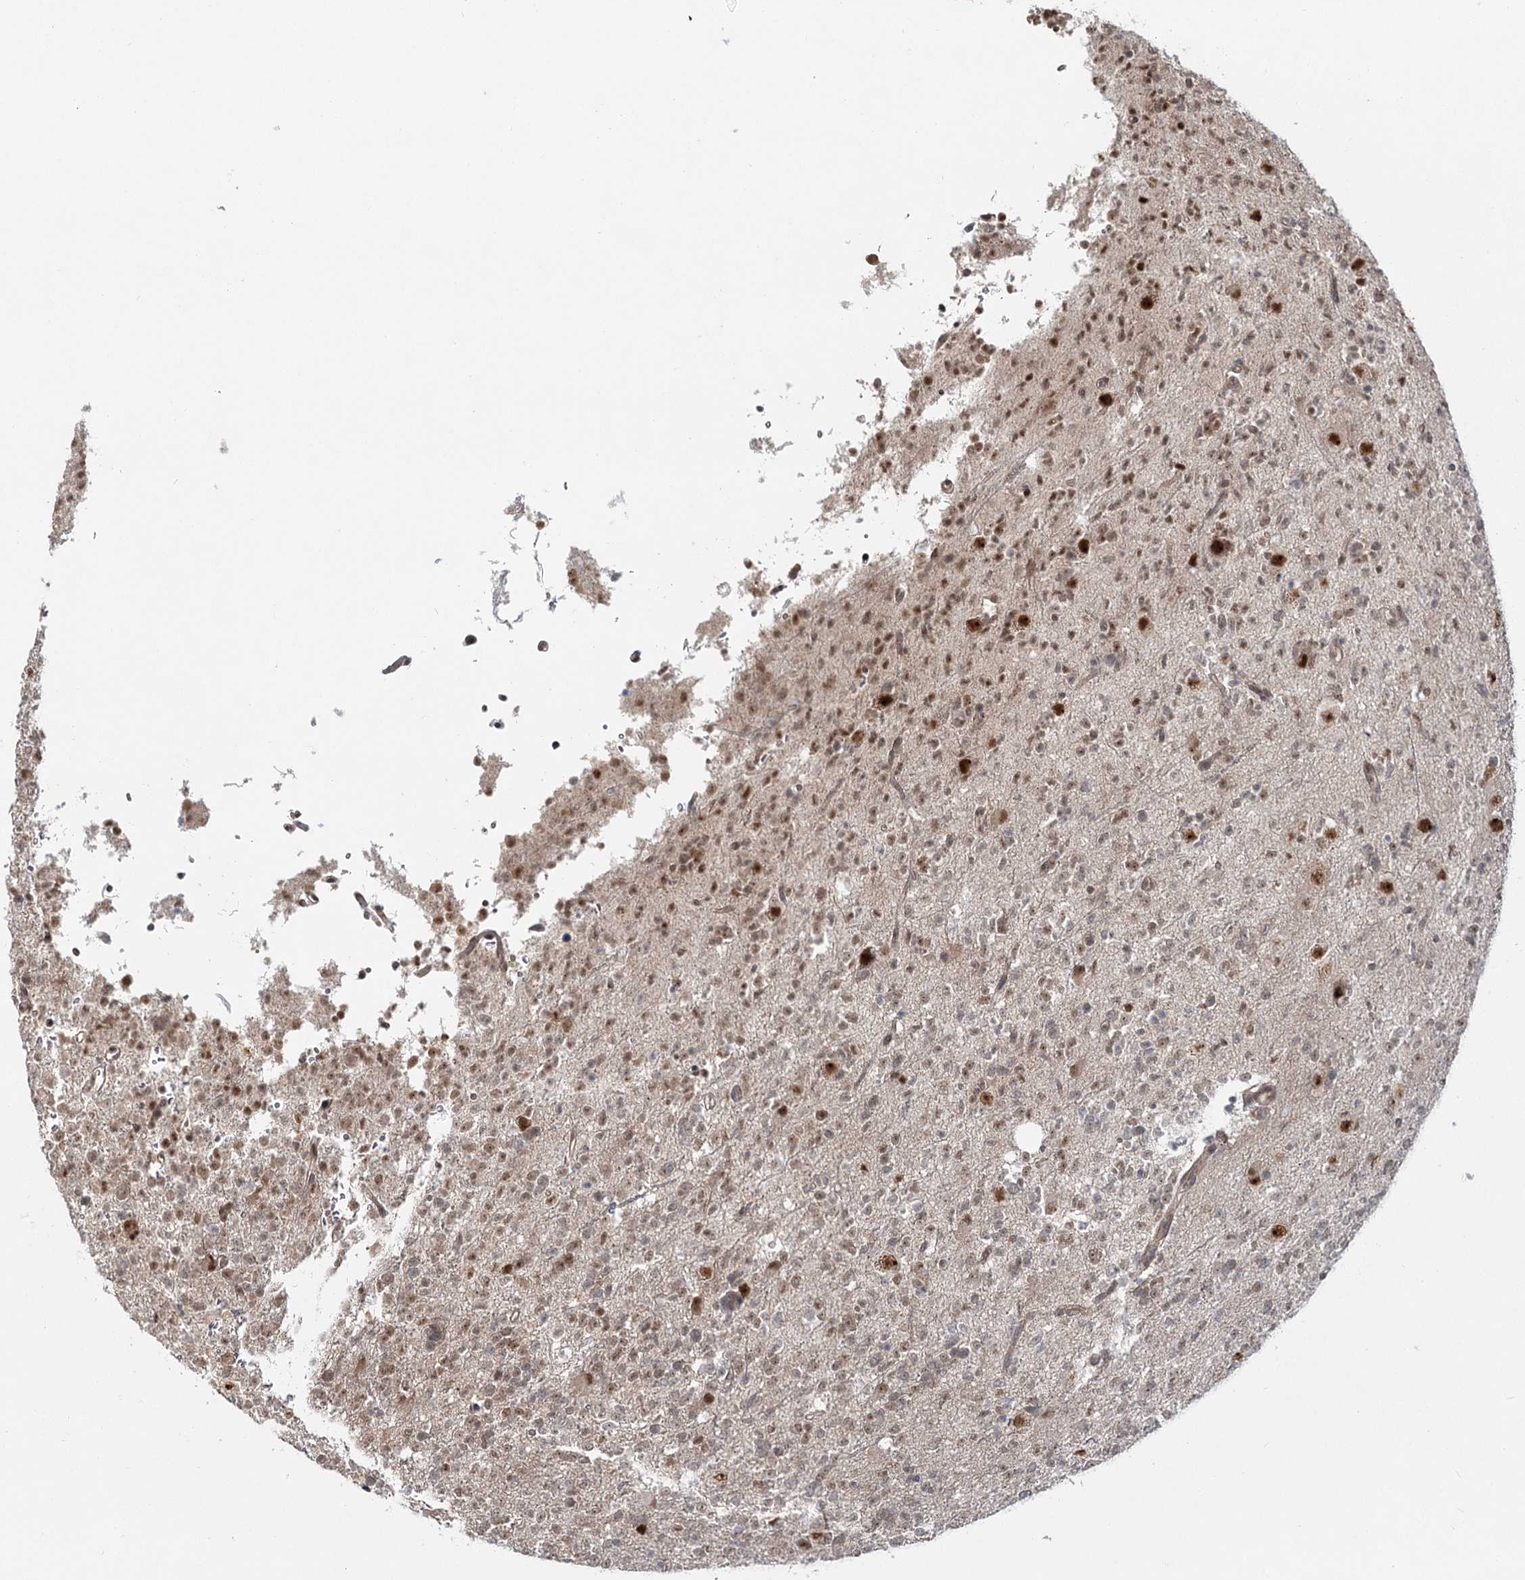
{"staining": {"intensity": "weak", "quantity": ">75%", "location": "nuclear"}, "tissue": "glioma", "cell_type": "Tumor cells", "image_type": "cancer", "snomed": [{"axis": "morphology", "description": "Glioma, malignant, High grade"}, {"axis": "topography", "description": "Brain"}], "caption": "Weak nuclear expression is present in about >75% of tumor cells in malignant glioma (high-grade).", "gene": "FAM120B", "patient": {"sex": "female", "age": 62}}